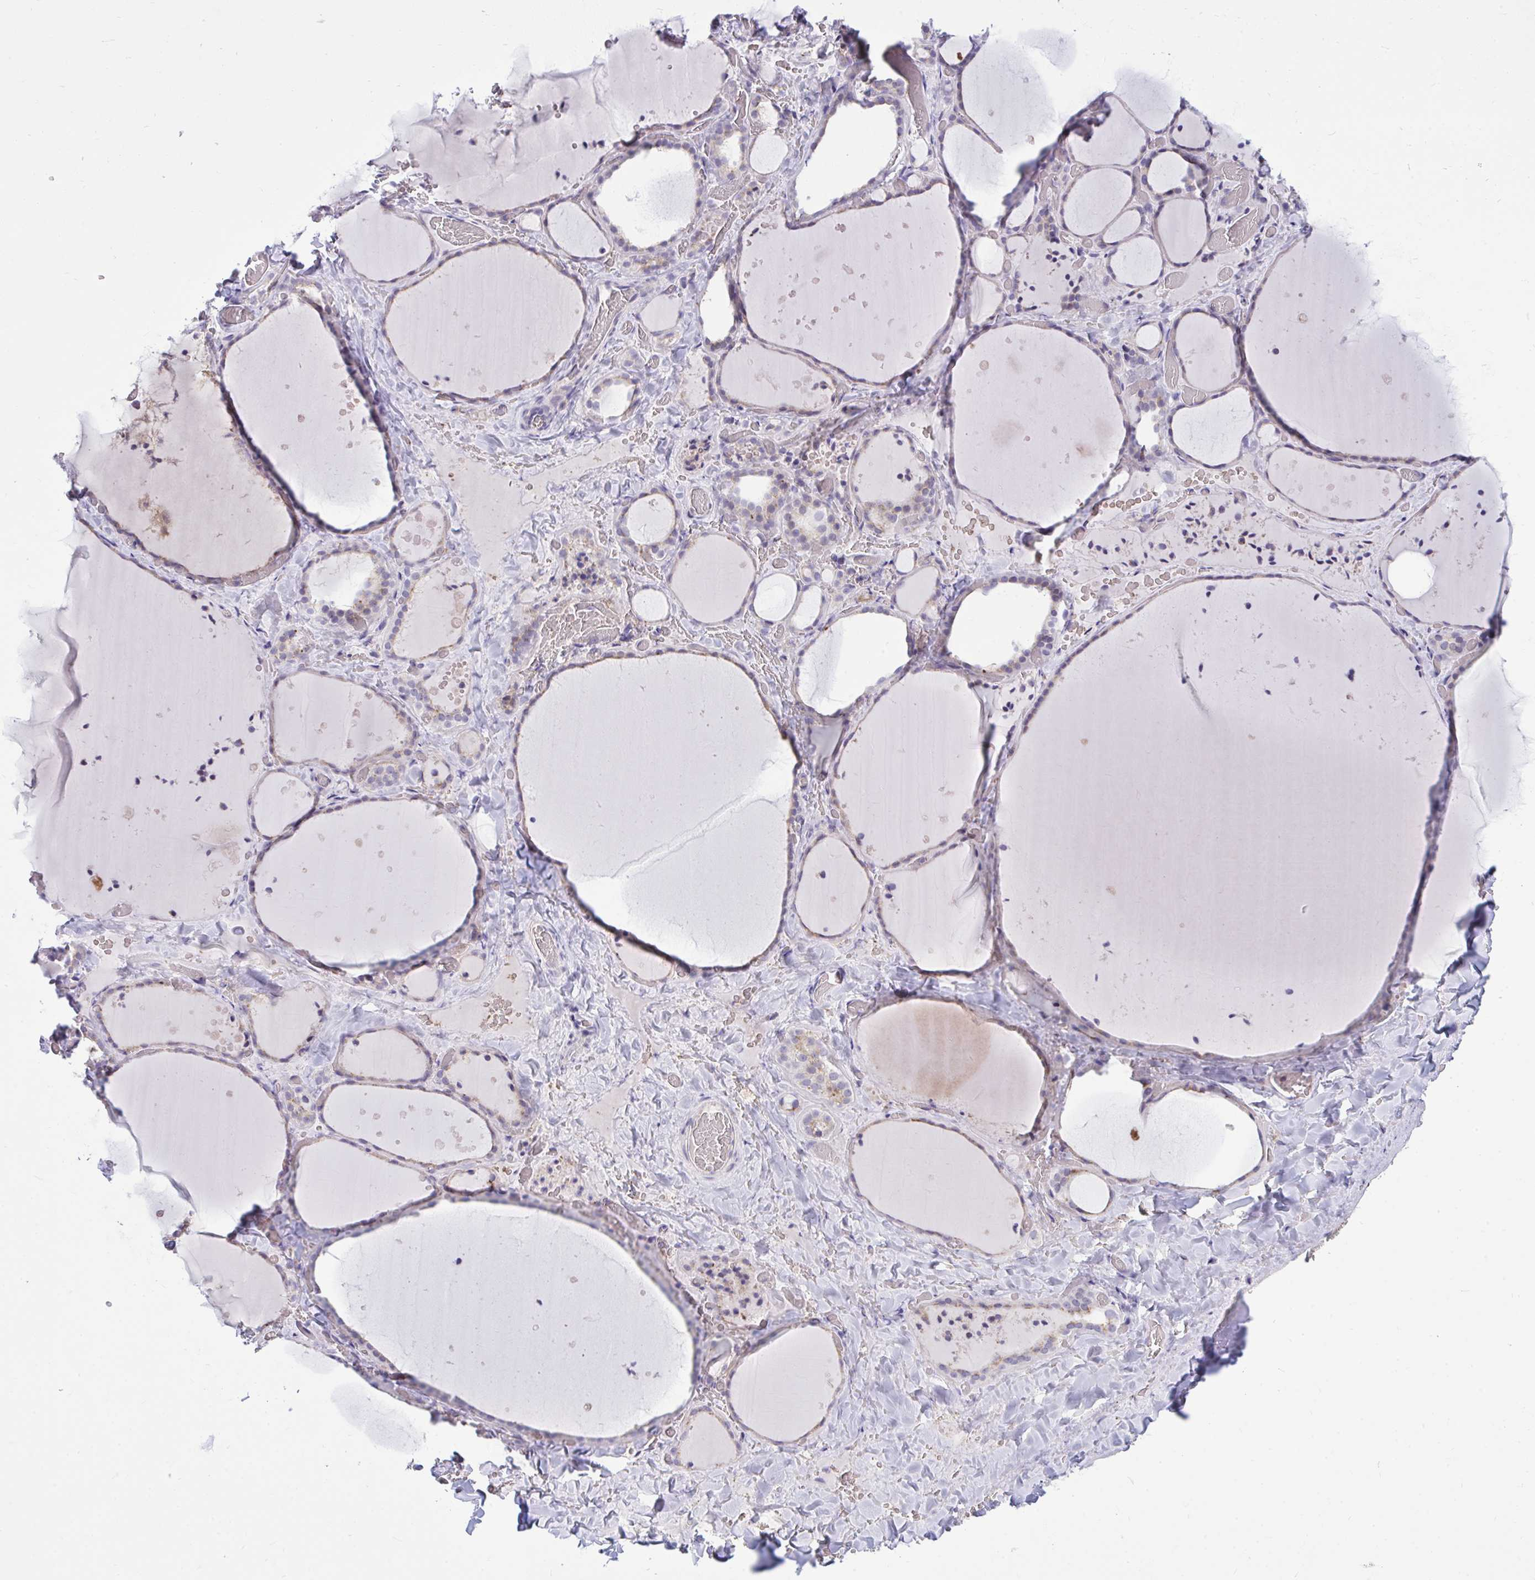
{"staining": {"intensity": "weak", "quantity": "<25%", "location": "cytoplasmic/membranous"}, "tissue": "thyroid gland", "cell_type": "Glandular cells", "image_type": "normal", "snomed": [{"axis": "morphology", "description": "Normal tissue, NOS"}, {"axis": "topography", "description": "Thyroid gland"}], "caption": "Thyroid gland was stained to show a protein in brown. There is no significant positivity in glandular cells. (Immunohistochemistry, brightfield microscopy, high magnification).", "gene": "ZSCAN25", "patient": {"sex": "female", "age": 36}}